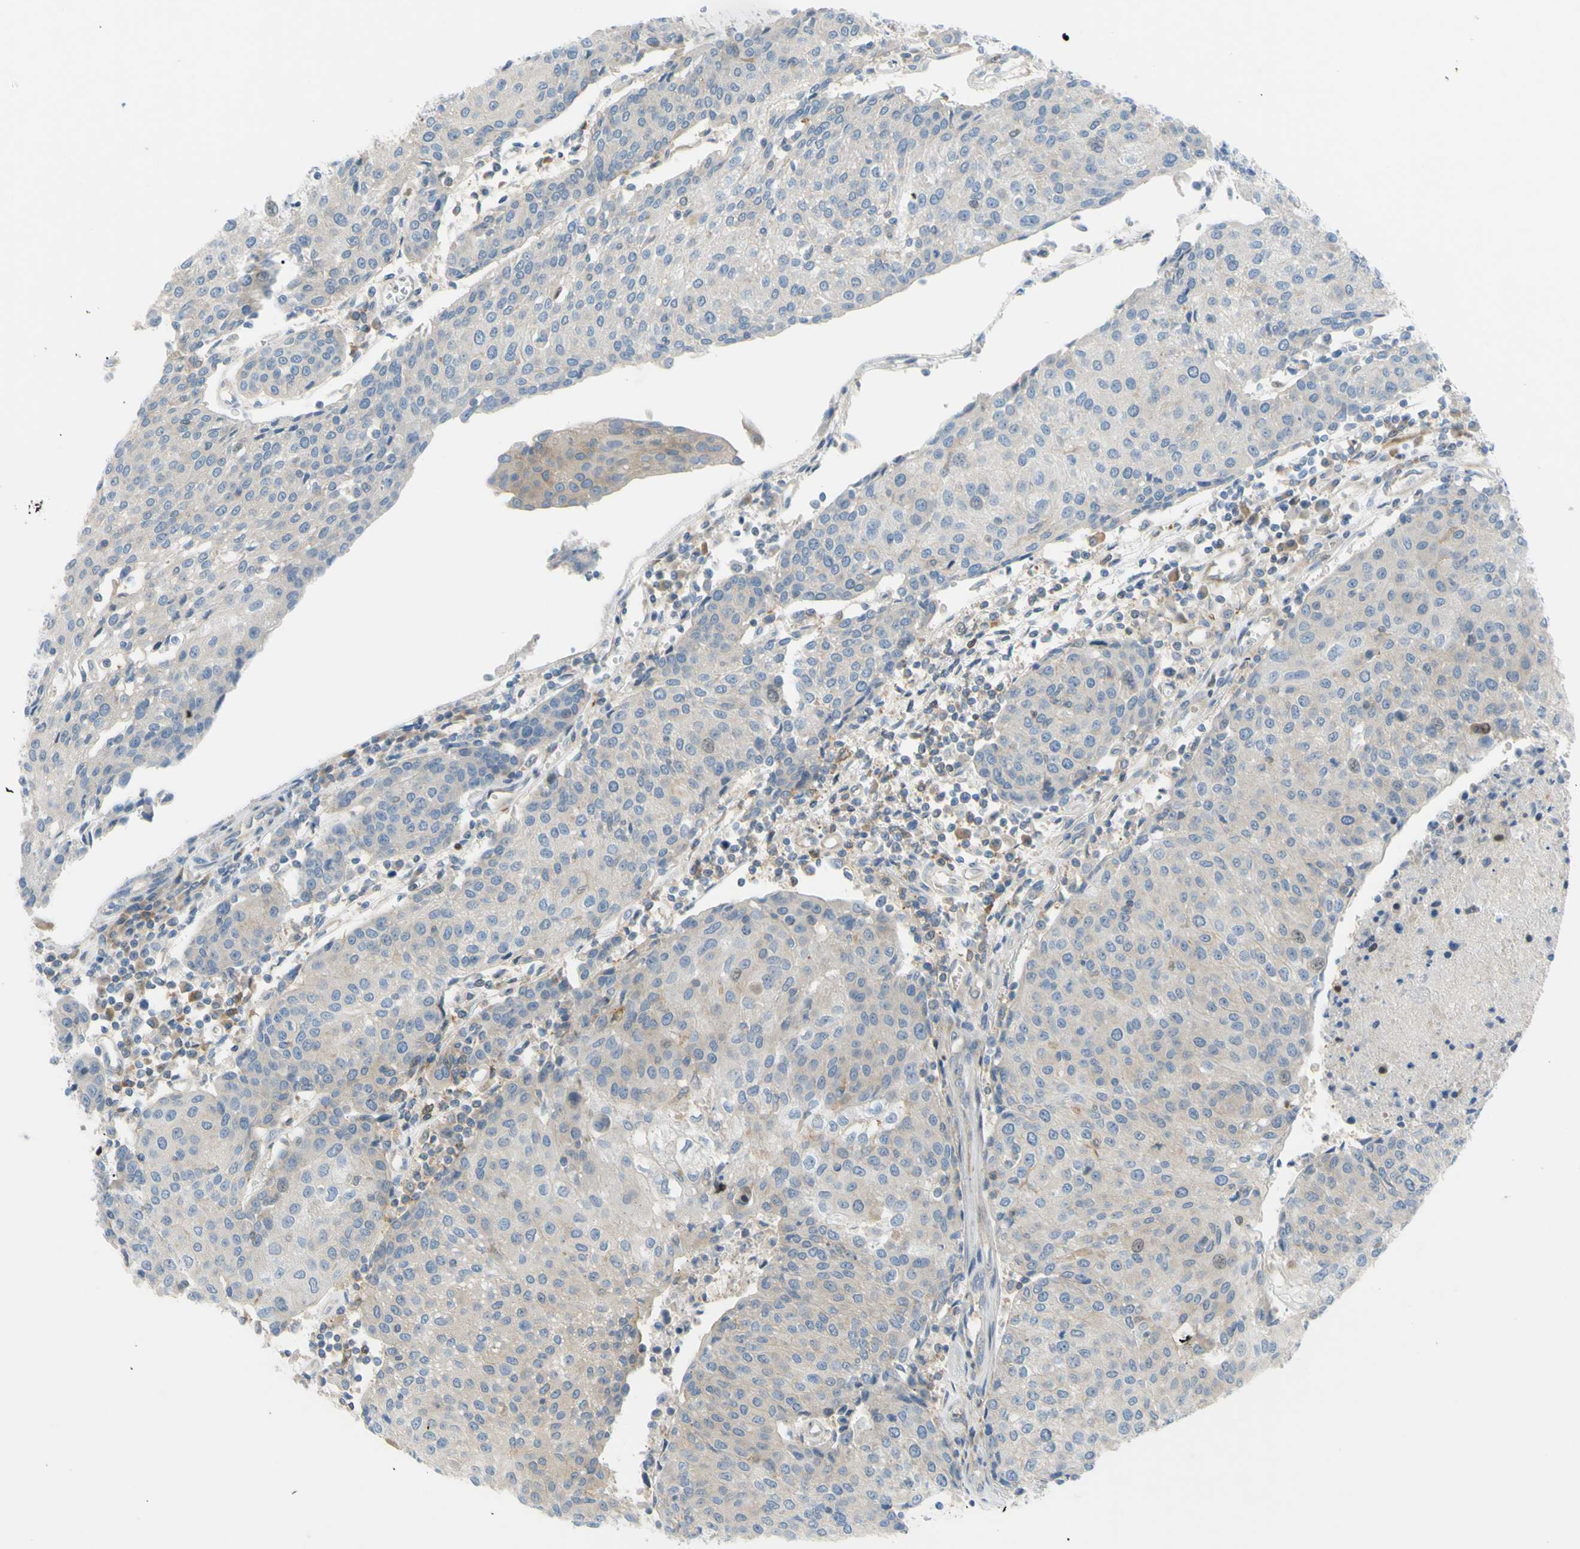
{"staining": {"intensity": "weak", "quantity": "<25%", "location": "nuclear"}, "tissue": "urothelial cancer", "cell_type": "Tumor cells", "image_type": "cancer", "snomed": [{"axis": "morphology", "description": "Urothelial carcinoma, High grade"}, {"axis": "topography", "description": "Urinary bladder"}], "caption": "This is an immunohistochemistry histopathology image of human urothelial carcinoma (high-grade). There is no positivity in tumor cells.", "gene": "PAK2", "patient": {"sex": "female", "age": 85}}